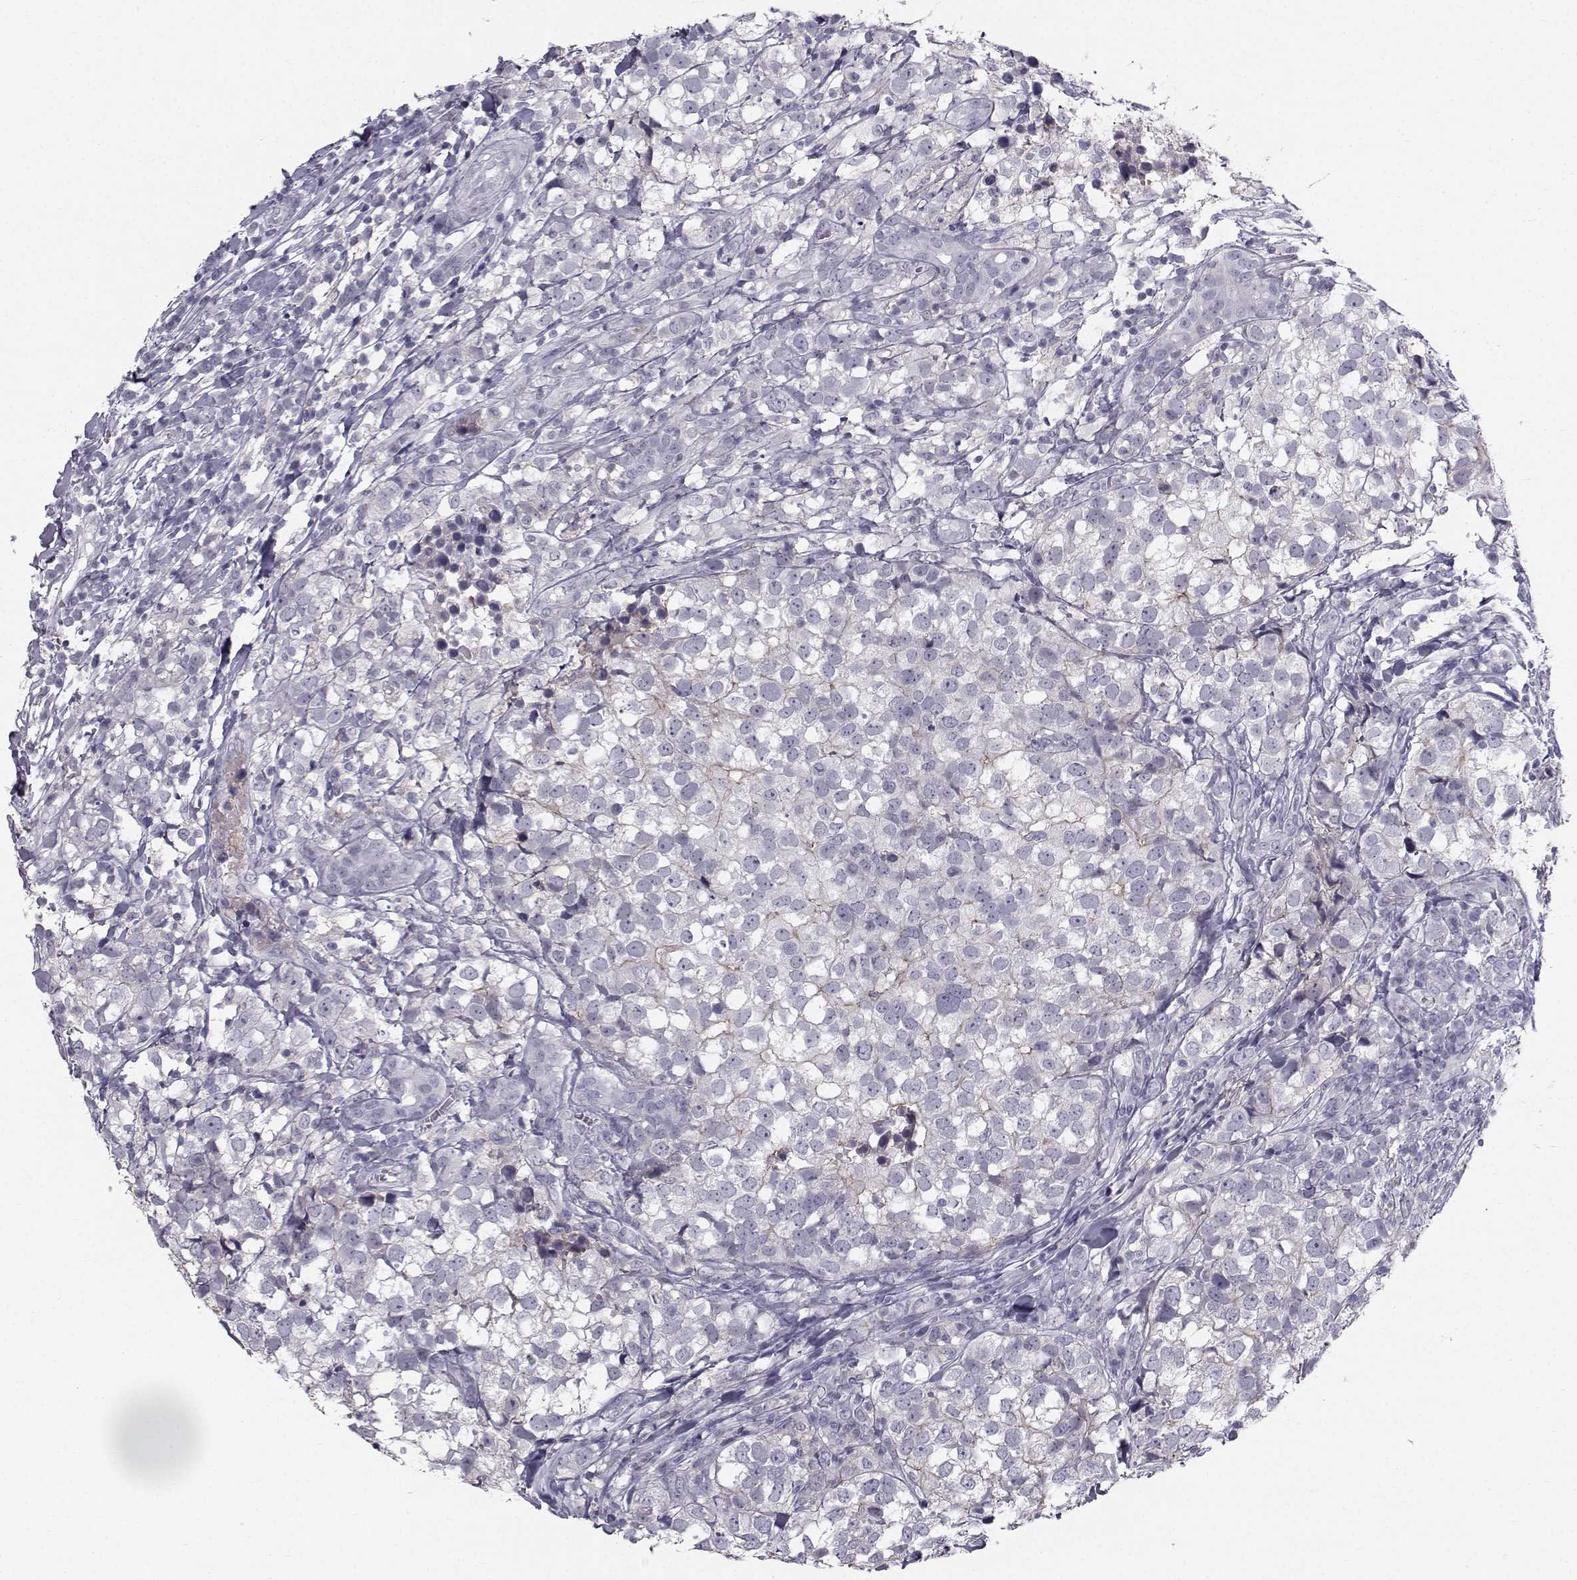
{"staining": {"intensity": "moderate", "quantity": "<25%", "location": "cytoplasmic/membranous"}, "tissue": "breast cancer", "cell_type": "Tumor cells", "image_type": "cancer", "snomed": [{"axis": "morphology", "description": "Duct carcinoma"}, {"axis": "topography", "description": "Breast"}], "caption": "Breast cancer tissue displays moderate cytoplasmic/membranous positivity in approximately <25% of tumor cells, visualized by immunohistochemistry.", "gene": "SPDYE4", "patient": {"sex": "female", "age": 30}}